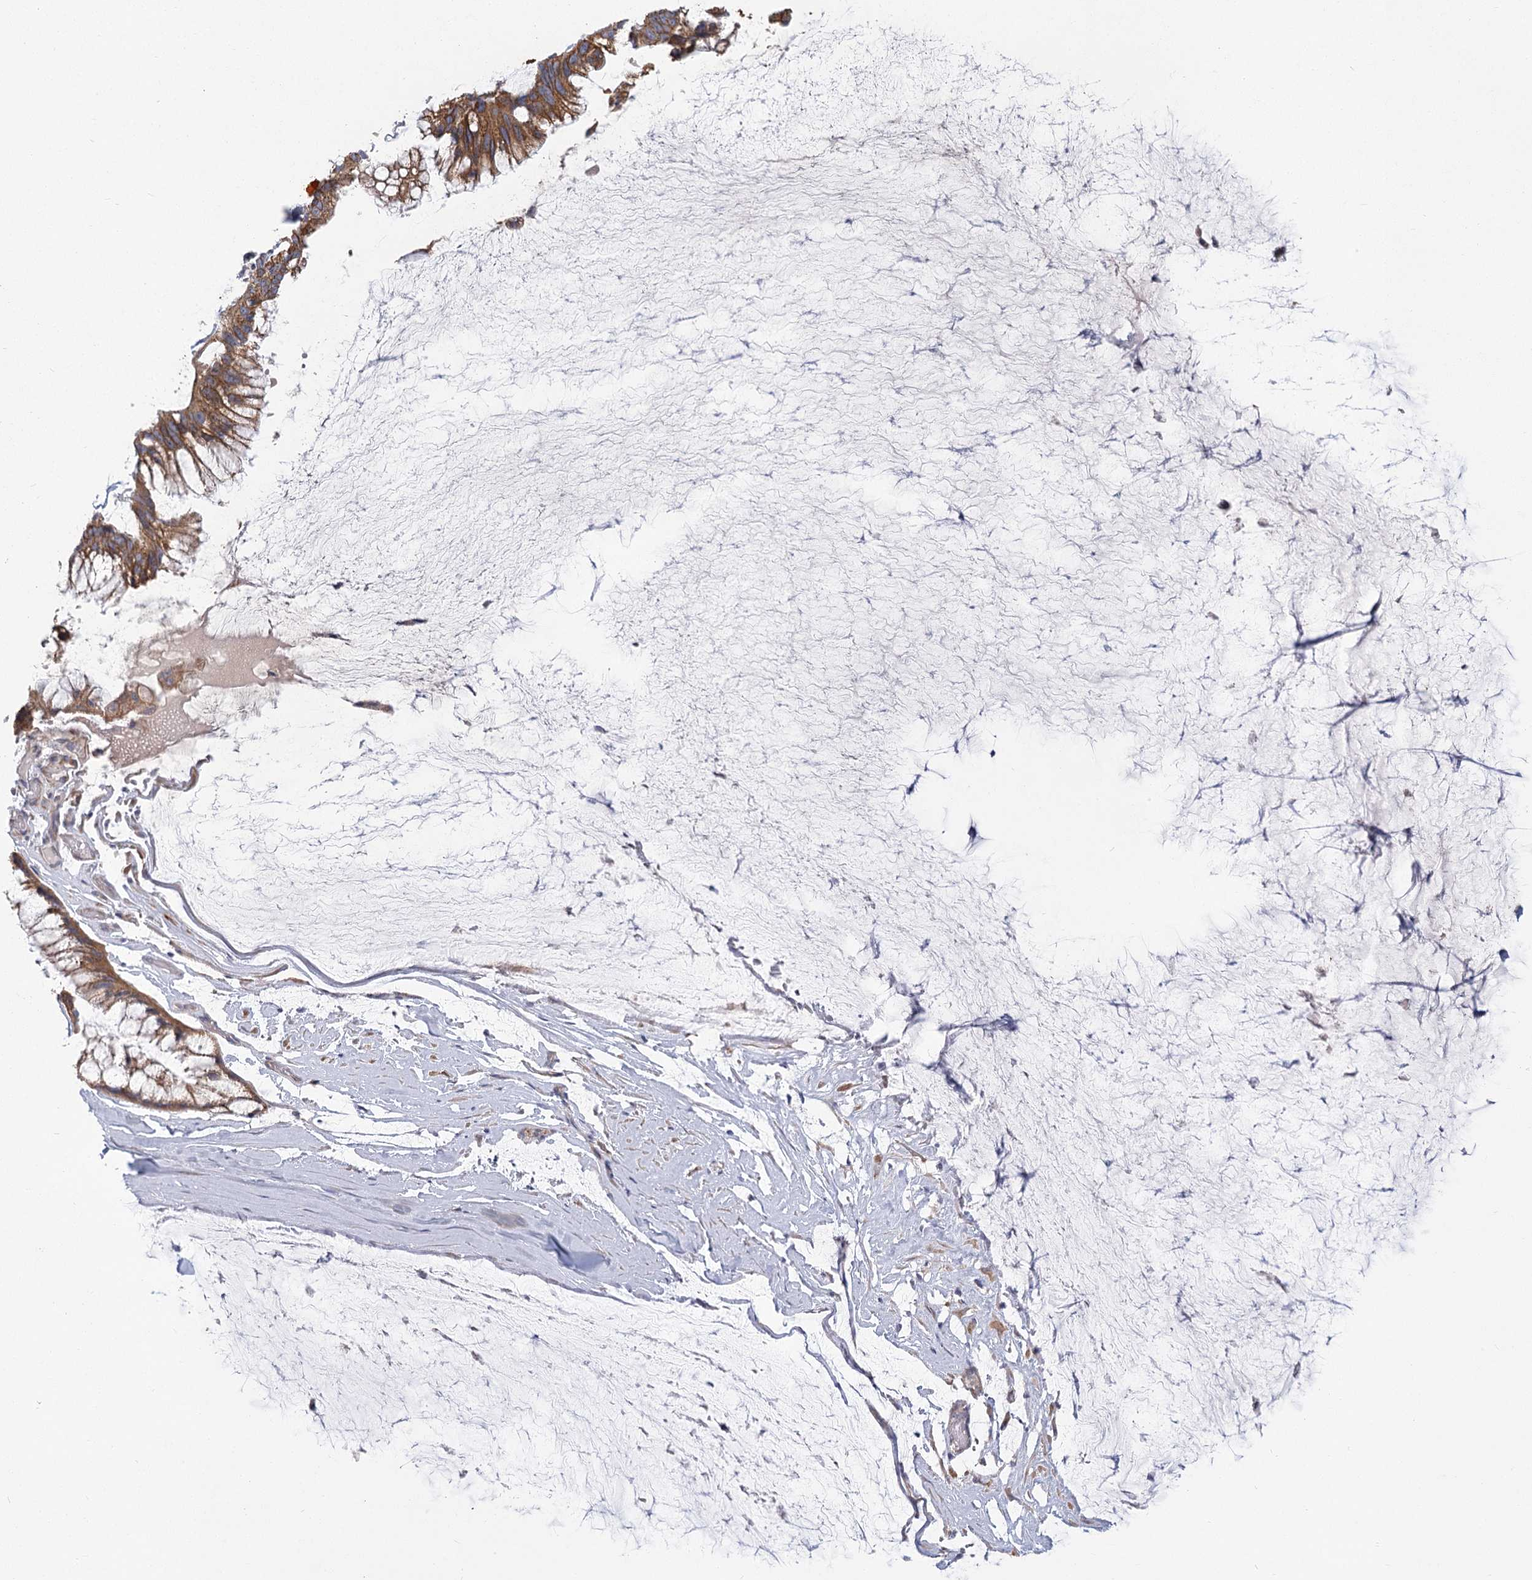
{"staining": {"intensity": "strong", "quantity": ">75%", "location": "cytoplasmic/membranous"}, "tissue": "ovarian cancer", "cell_type": "Tumor cells", "image_type": "cancer", "snomed": [{"axis": "morphology", "description": "Cystadenocarcinoma, mucinous, NOS"}, {"axis": "topography", "description": "Ovary"}], "caption": "Protein expression analysis of ovarian cancer exhibits strong cytoplasmic/membranous expression in approximately >75% of tumor cells.", "gene": "CNTLN", "patient": {"sex": "female", "age": 39}}